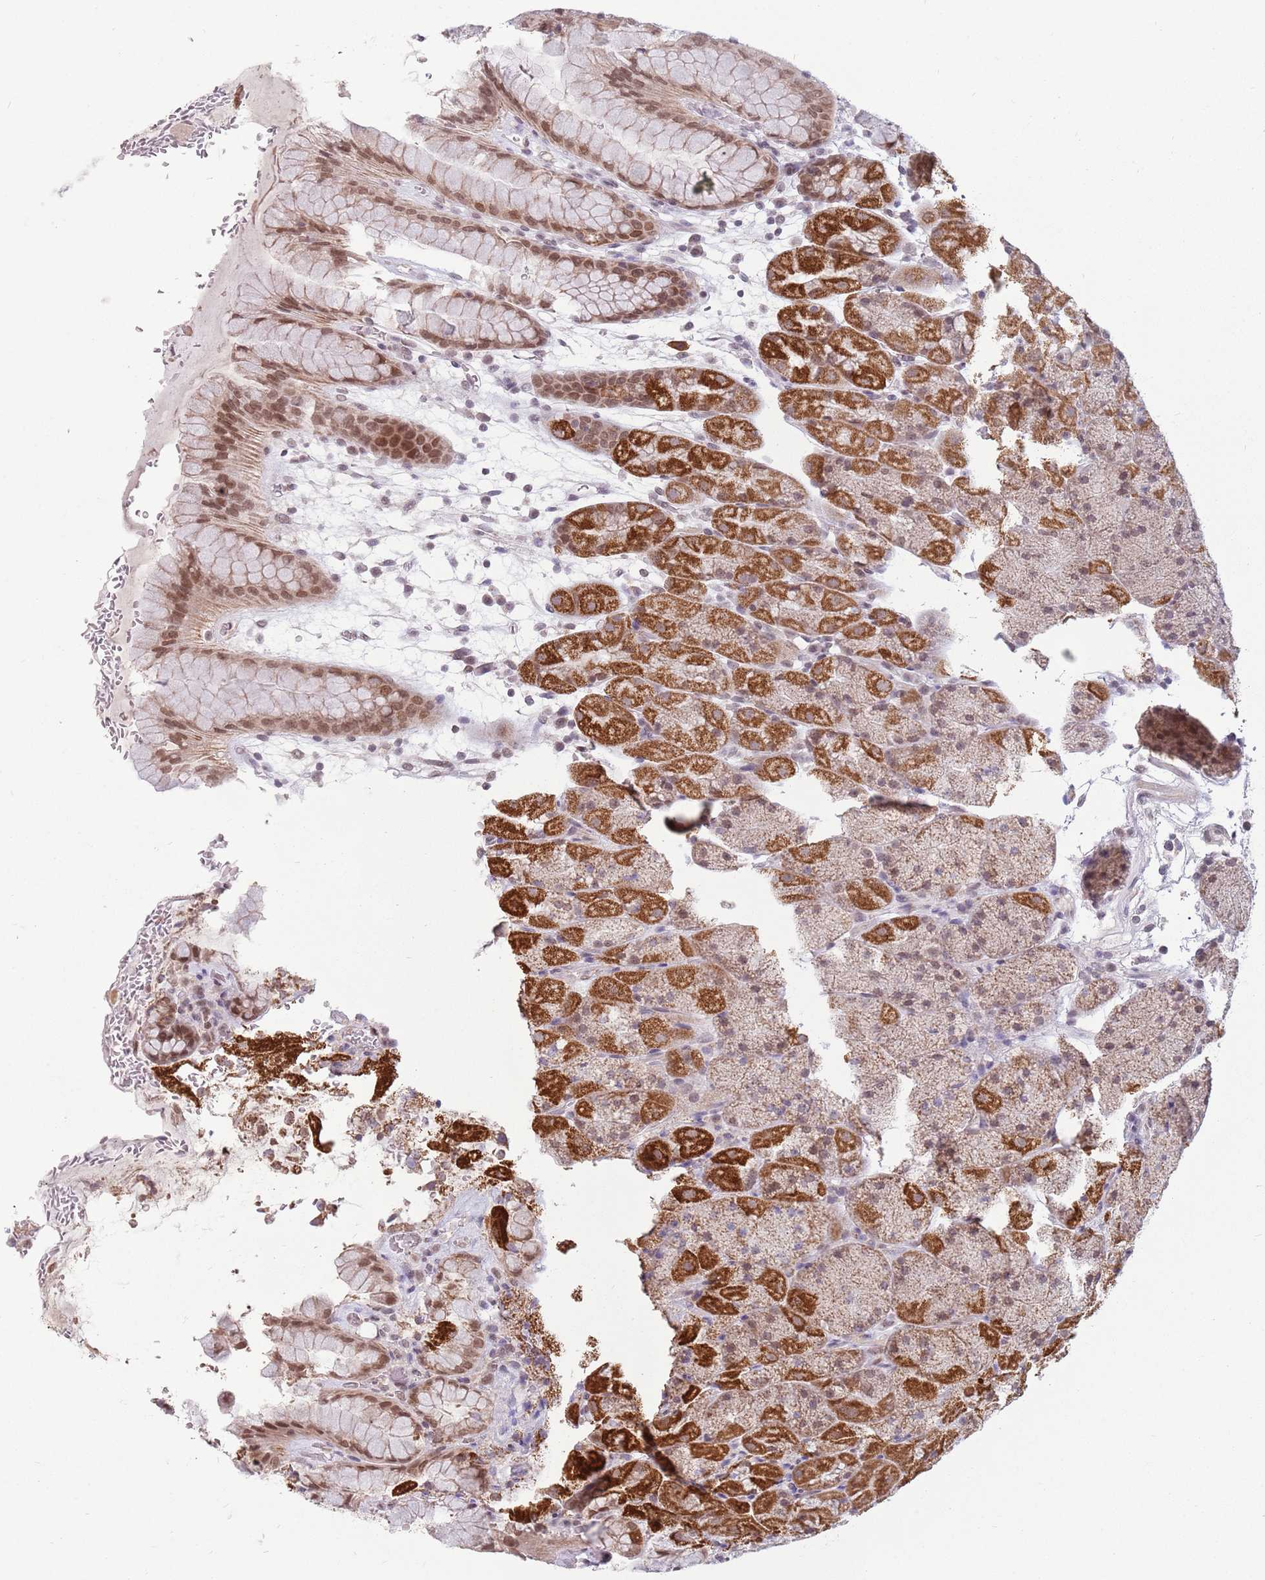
{"staining": {"intensity": "strong", "quantity": "25%-75%", "location": "cytoplasmic/membranous,nuclear"}, "tissue": "stomach", "cell_type": "Glandular cells", "image_type": "normal", "snomed": [{"axis": "morphology", "description": "Normal tissue, NOS"}, {"axis": "topography", "description": "Stomach, upper"}, {"axis": "topography", "description": "Stomach, lower"}], "caption": "A micrograph of human stomach stained for a protein reveals strong cytoplasmic/membranous,nuclear brown staining in glandular cells.", "gene": "ZNF574", "patient": {"sex": "male", "age": 67}}